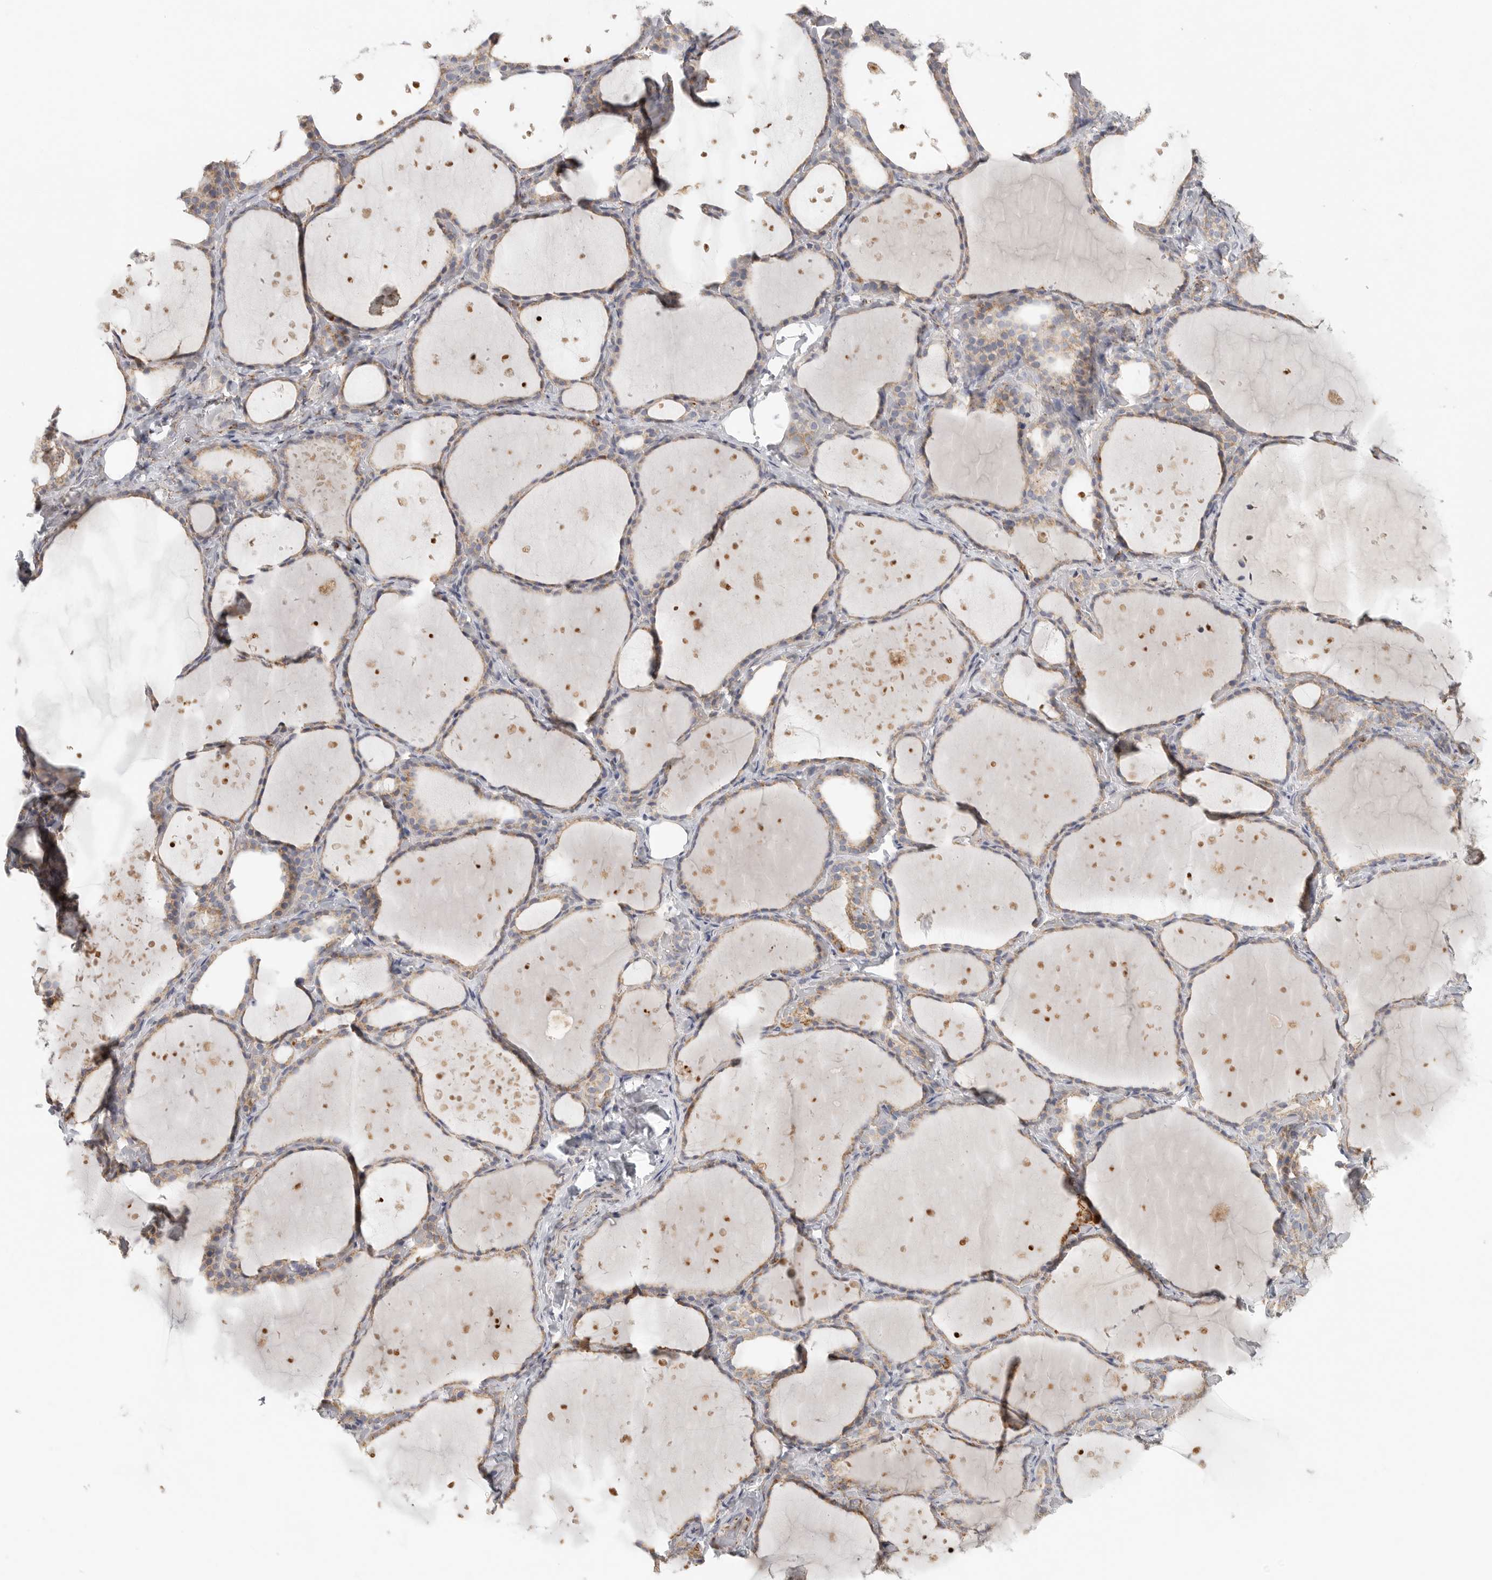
{"staining": {"intensity": "moderate", "quantity": "25%-75%", "location": "cytoplasmic/membranous"}, "tissue": "thyroid gland", "cell_type": "Glandular cells", "image_type": "normal", "snomed": [{"axis": "morphology", "description": "Normal tissue, NOS"}, {"axis": "topography", "description": "Thyroid gland"}], "caption": "This is an image of IHC staining of benign thyroid gland, which shows moderate positivity in the cytoplasmic/membranous of glandular cells.", "gene": "SLC25A26", "patient": {"sex": "female", "age": 44}}